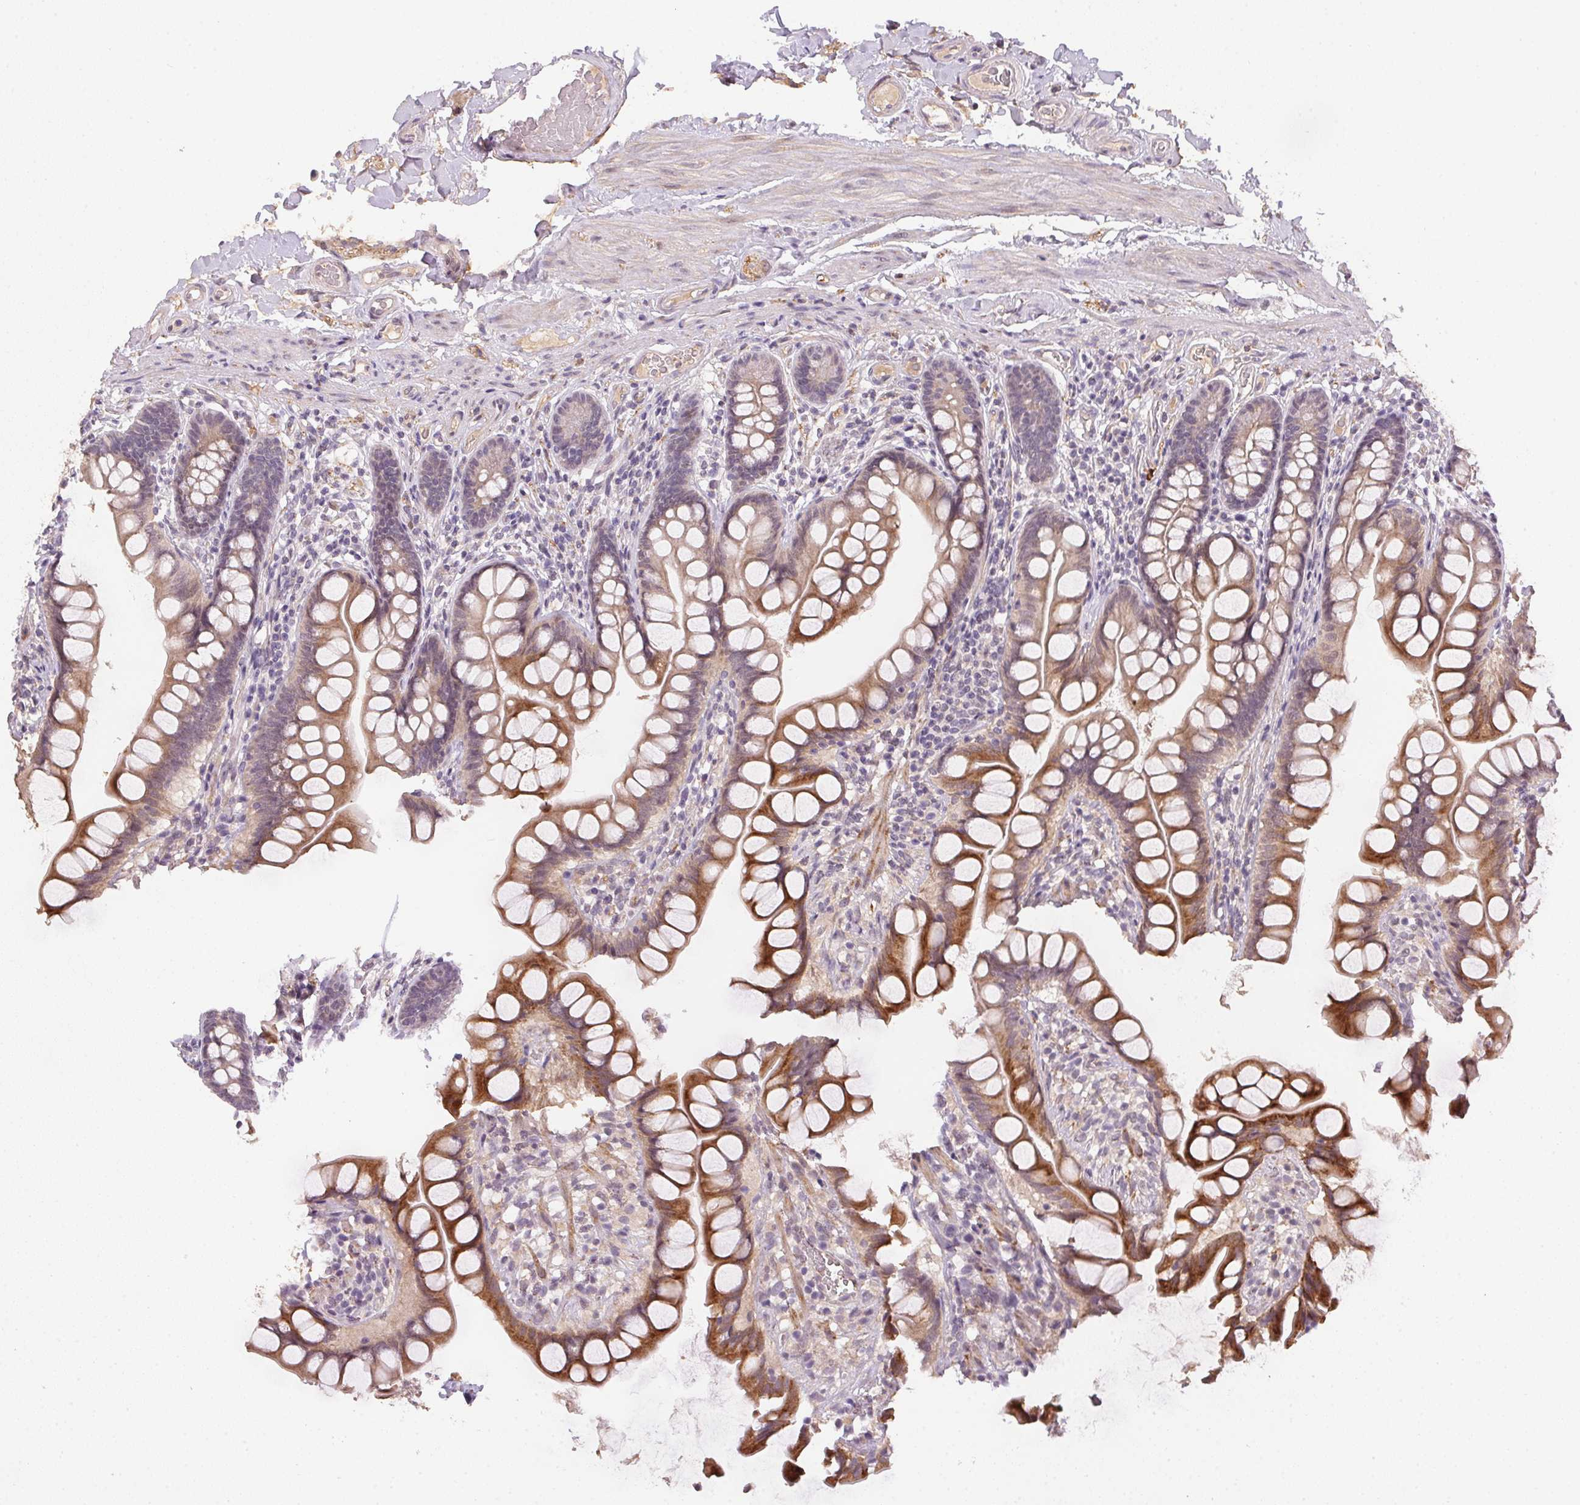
{"staining": {"intensity": "moderate", "quantity": ">75%", "location": "cytoplasmic/membranous"}, "tissue": "small intestine", "cell_type": "Glandular cells", "image_type": "normal", "snomed": [{"axis": "morphology", "description": "Normal tissue, NOS"}, {"axis": "topography", "description": "Small intestine"}], "caption": "IHC of unremarkable small intestine reveals medium levels of moderate cytoplasmic/membranous expression in about >75% of glandular cells.", "gene": "CFAP92", "patient": {"sex": "male", "age": 70}}